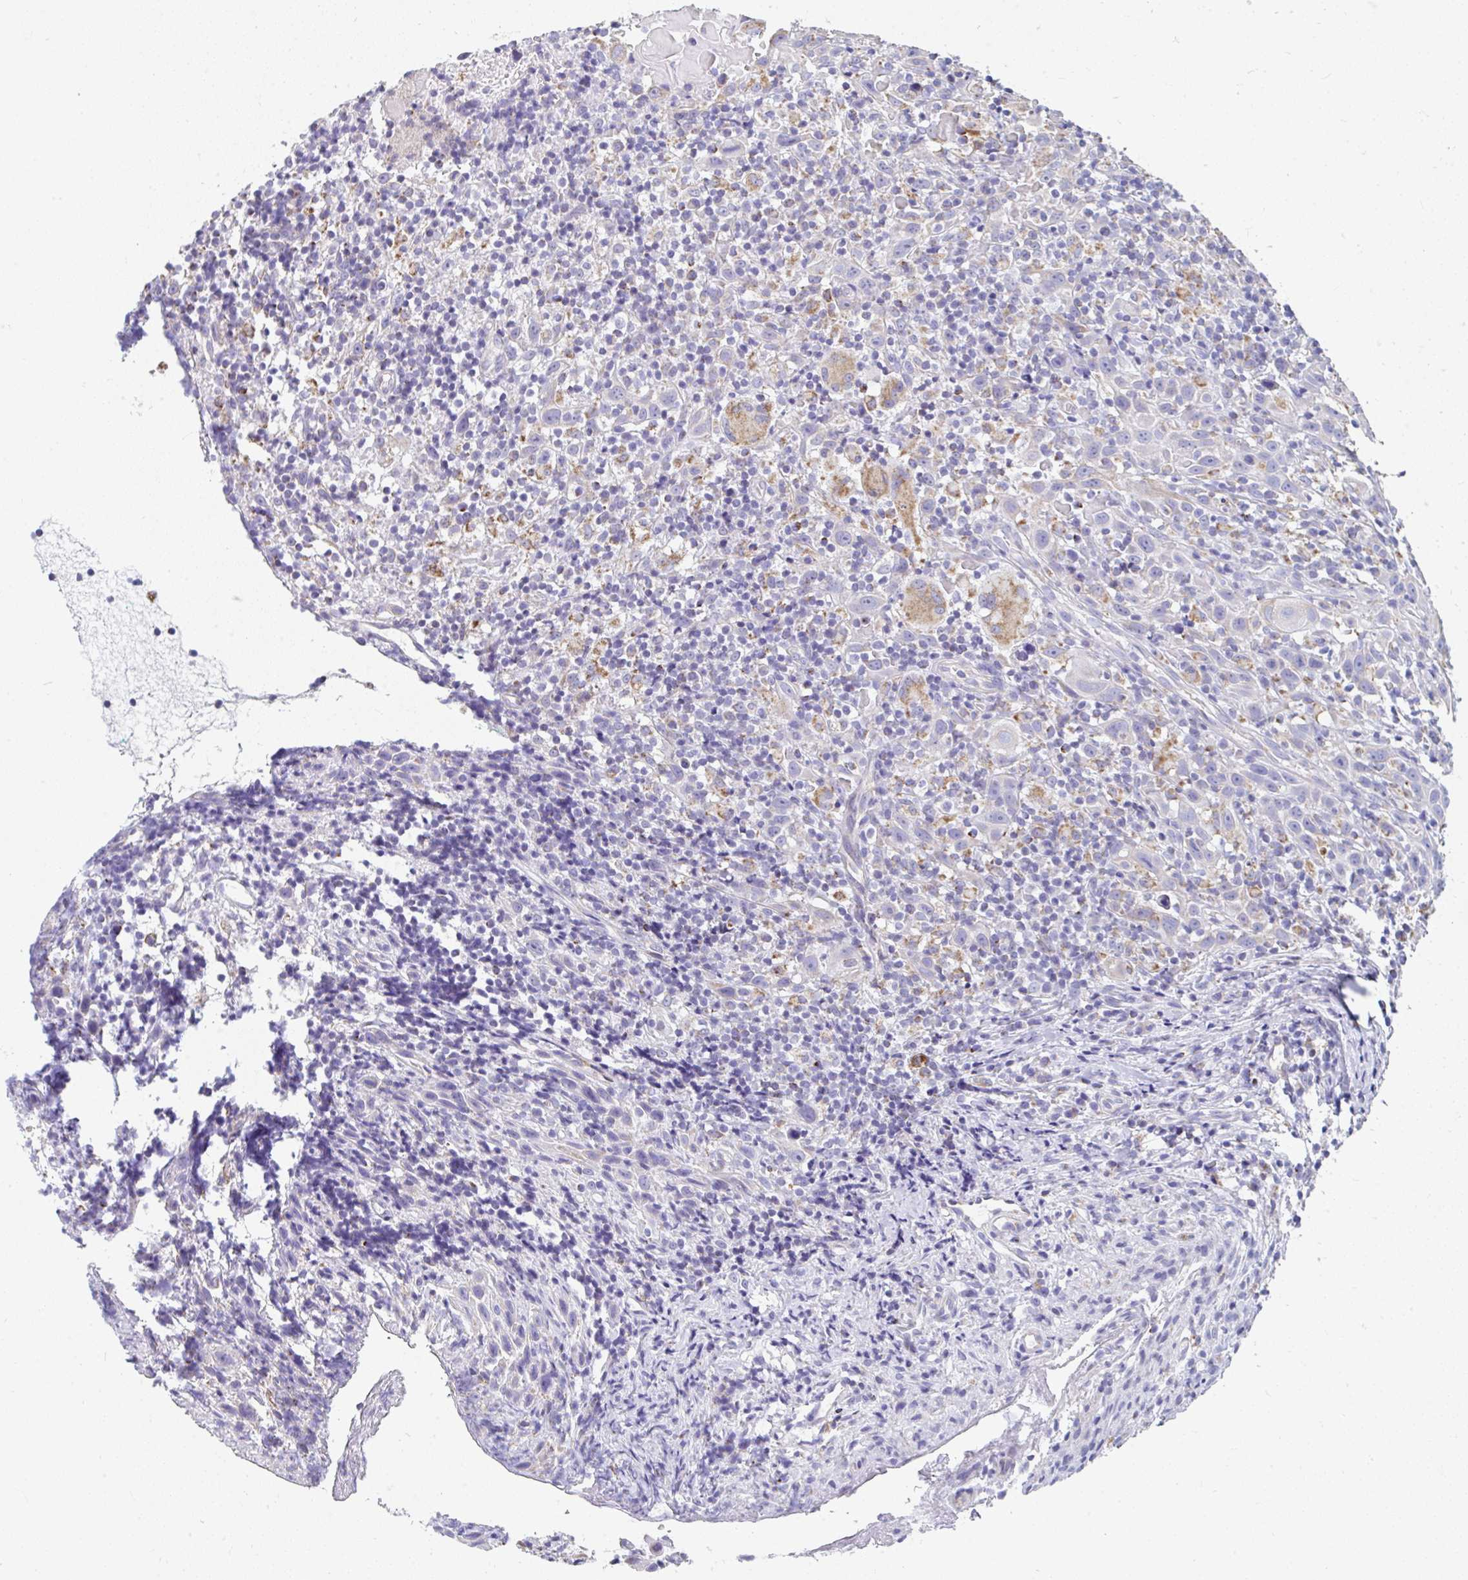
{"staining": {"intensity": "negative", "quantity": "none", "location": "none"}, "tissue": "head and neck cancer", "cell_type": "Tumor cells", "image_type": "cancer", "snomed": [{"axis": "morphology", "description": "Squamous cell carcinoma, NOS"}, {"axis": "topography", "description": "Head-Neck"}], "caption": "Head and neck cancer (squamous cell carcinoma) stained for a protein using IHC reveals no staining tumor cells.", "gene": "MGAM2", "patient": {"sex": "female", "age": 95}}